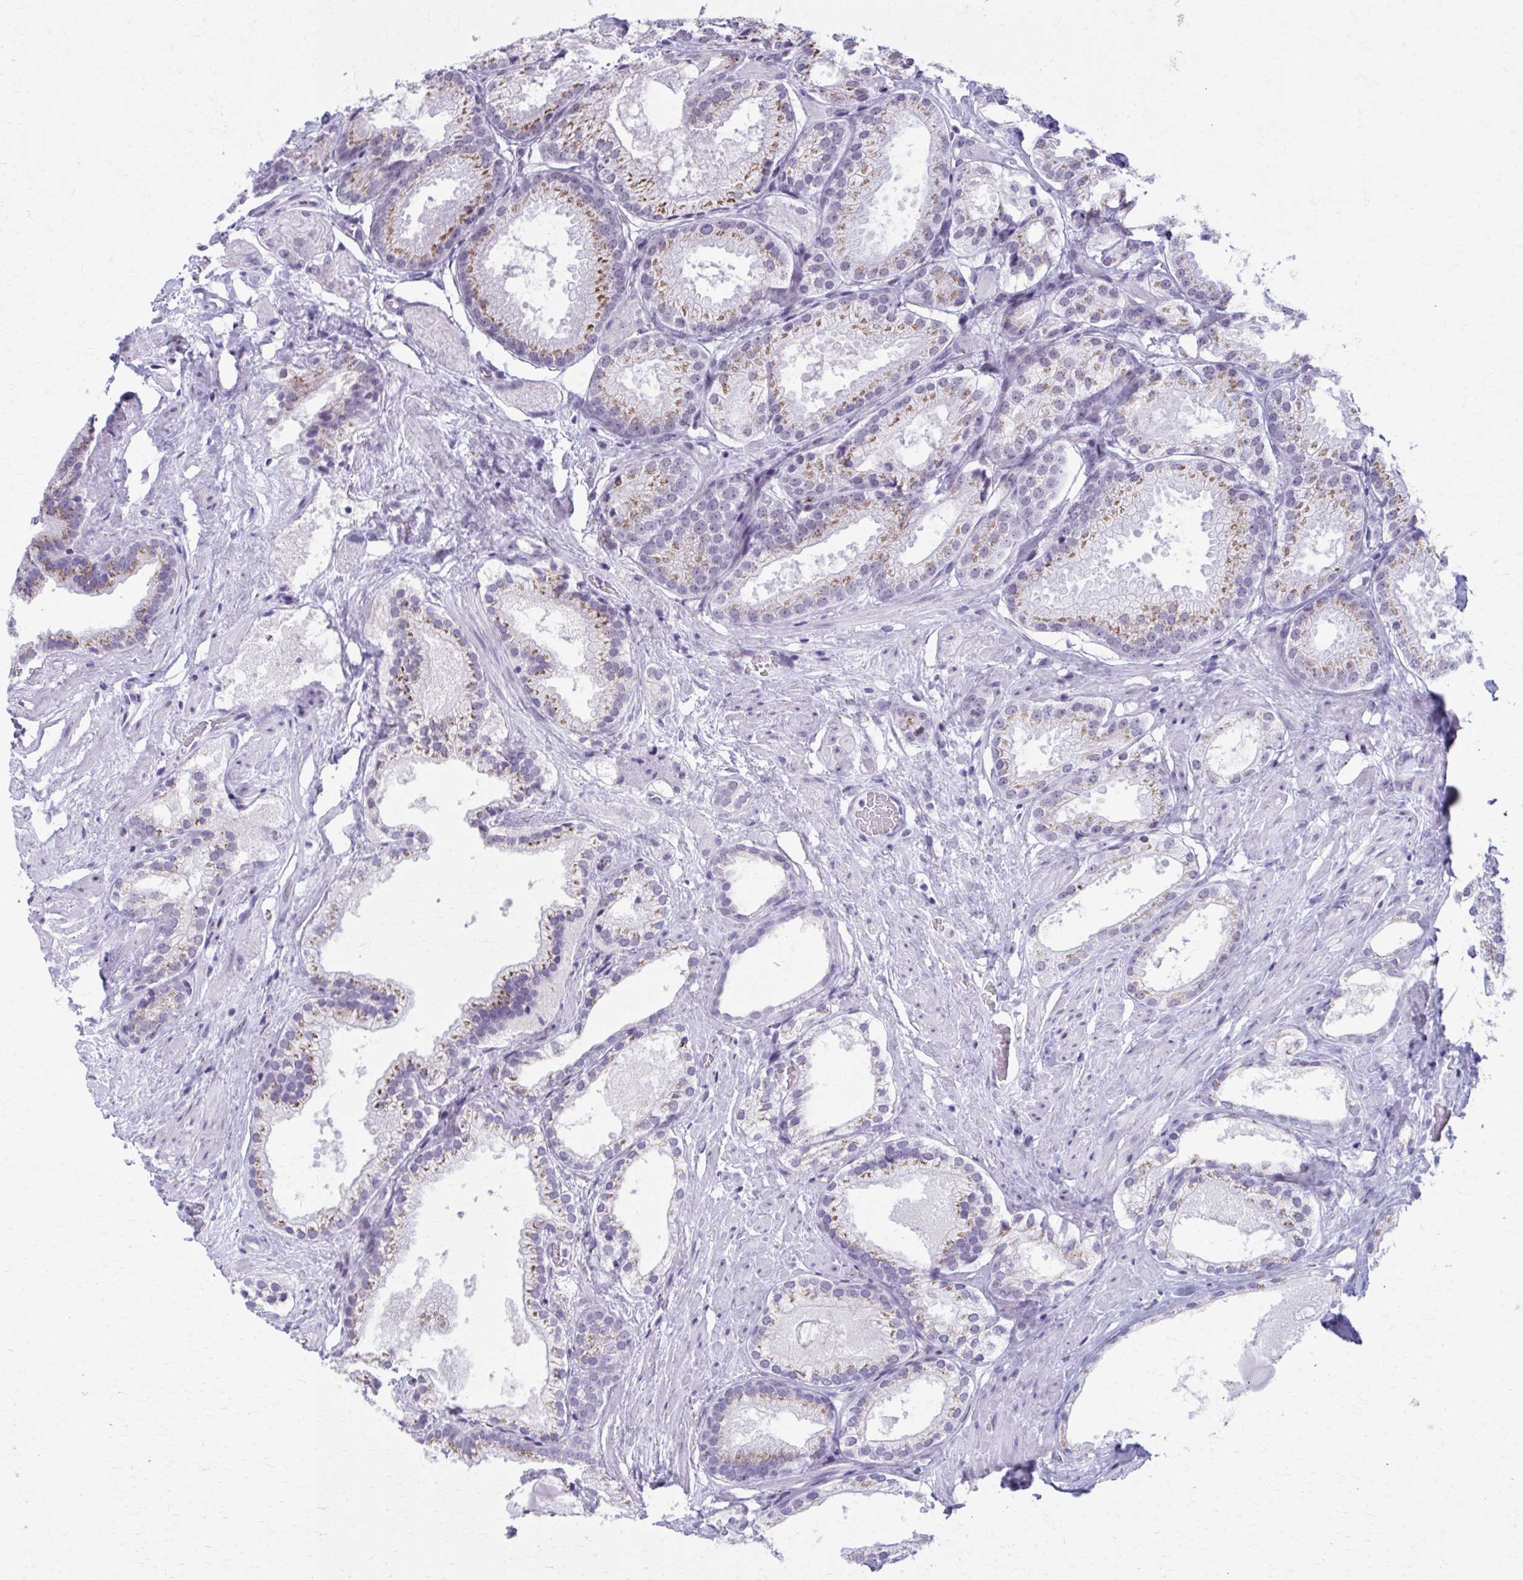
{"staining": {"intensity": "moderate", "quantity": ">75%", "location": "cytoplasmic/membranous"}, "tissue": "prostate cancer", "cell_type": "Tumor cells", "image_type": "cancer", "snomed": [{"axis": "morphology", "description": "Adenocarcinoma, High grade"}, {"axis": "topography", "description": "Prostate"}], "caption": "Immunohistochemical staining of human prostate cancer exhibits moderate cytoplasmic/membranous protein positivity in approximately >75% of tumor cells.", "gene": "ZNF682", "patient": {"sex": "male", "age": 68}}